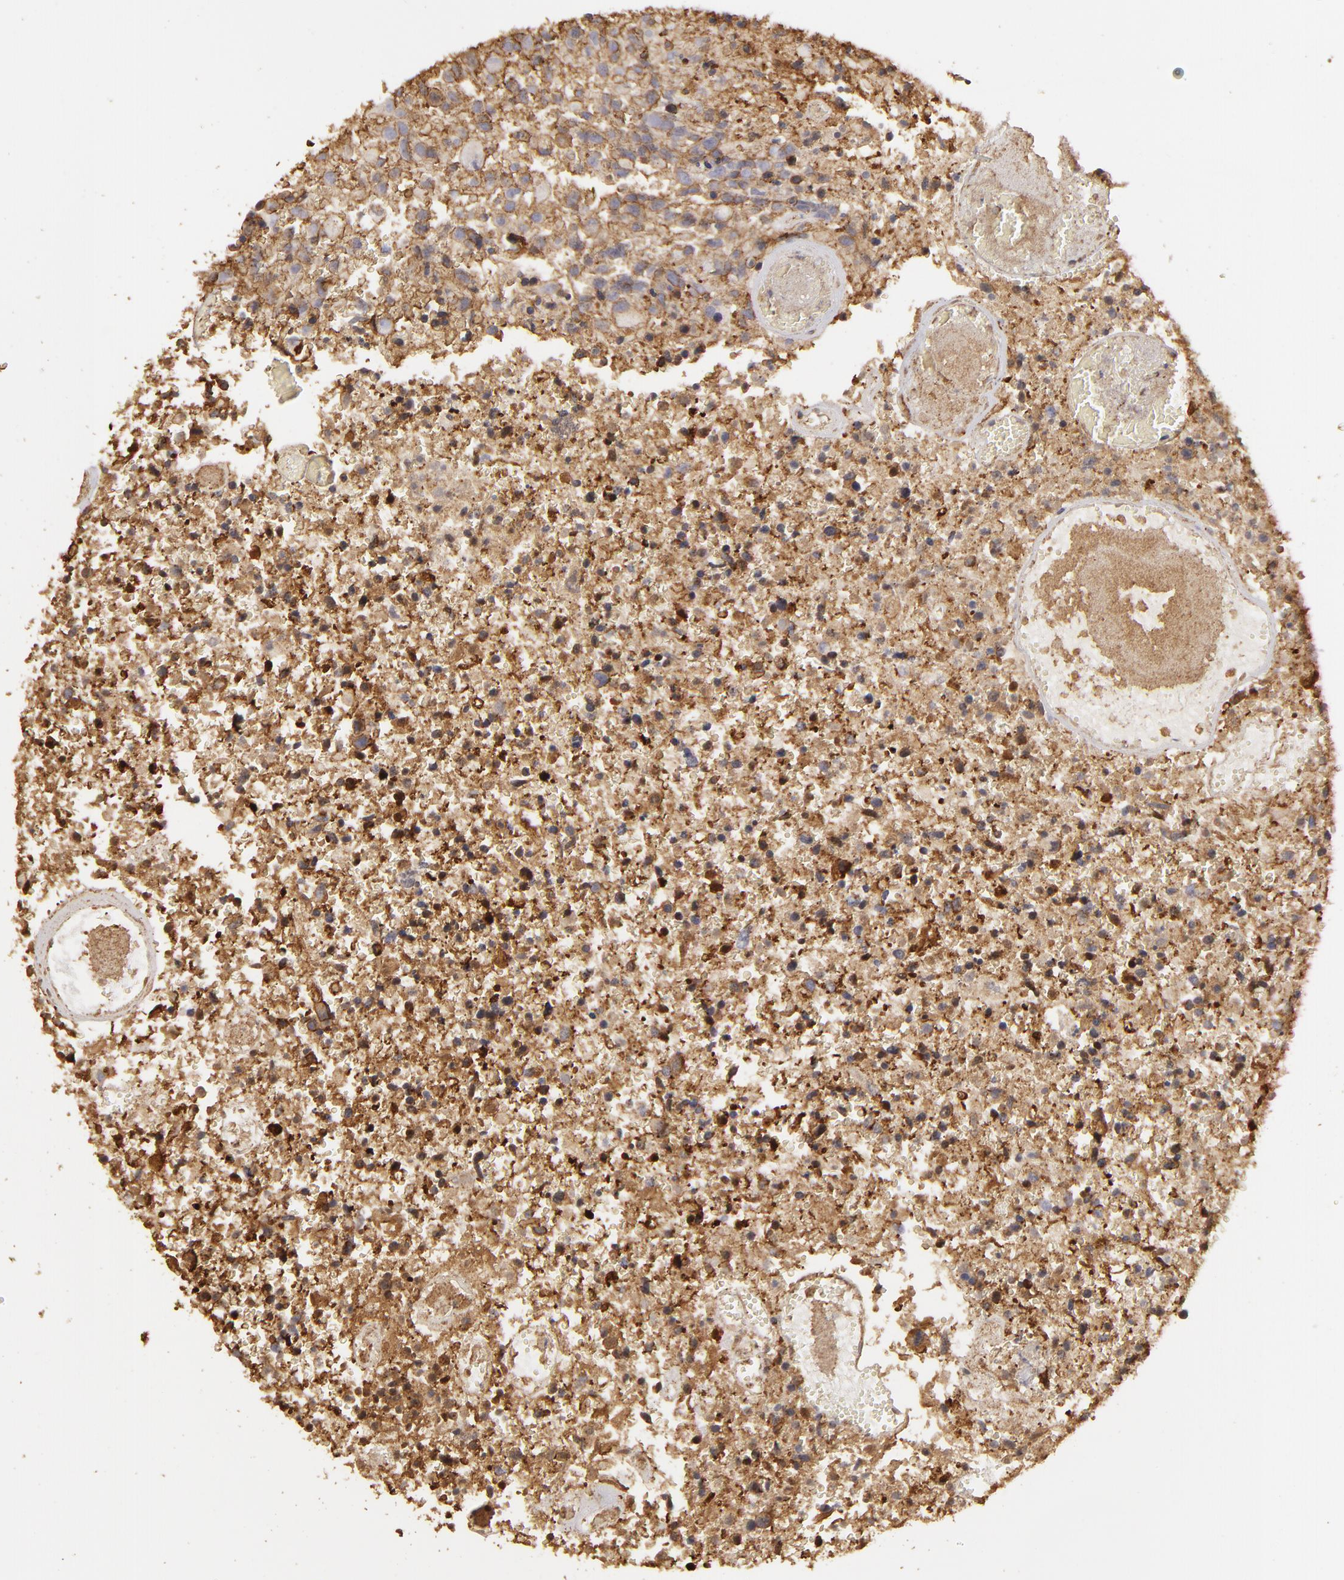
{"staining": {"intensity": "moderate", "quantity": ">75%", "location": "cytoplasmic/membranous"}, "tissue": "glioma", "cell_type": "Tumor cells", "image_type": "cancer", "snomed": [{"axis": "morphology", "description": "Glioma, malignant, High grade"}, {"axis": "topography", "description": "Brain"}], "caption": "The immunohistochemical stain highlights moderate cytoplasmic/membranous positivity in tumor cells of malignant glioma (high-grade) tissue. (DAB (3,3'-diaminobenzidine) IHC, brown staining for protein, blue staining for nuclei).", "gene": "ACTB", "patient": {"sex": "male", "age": 72}}